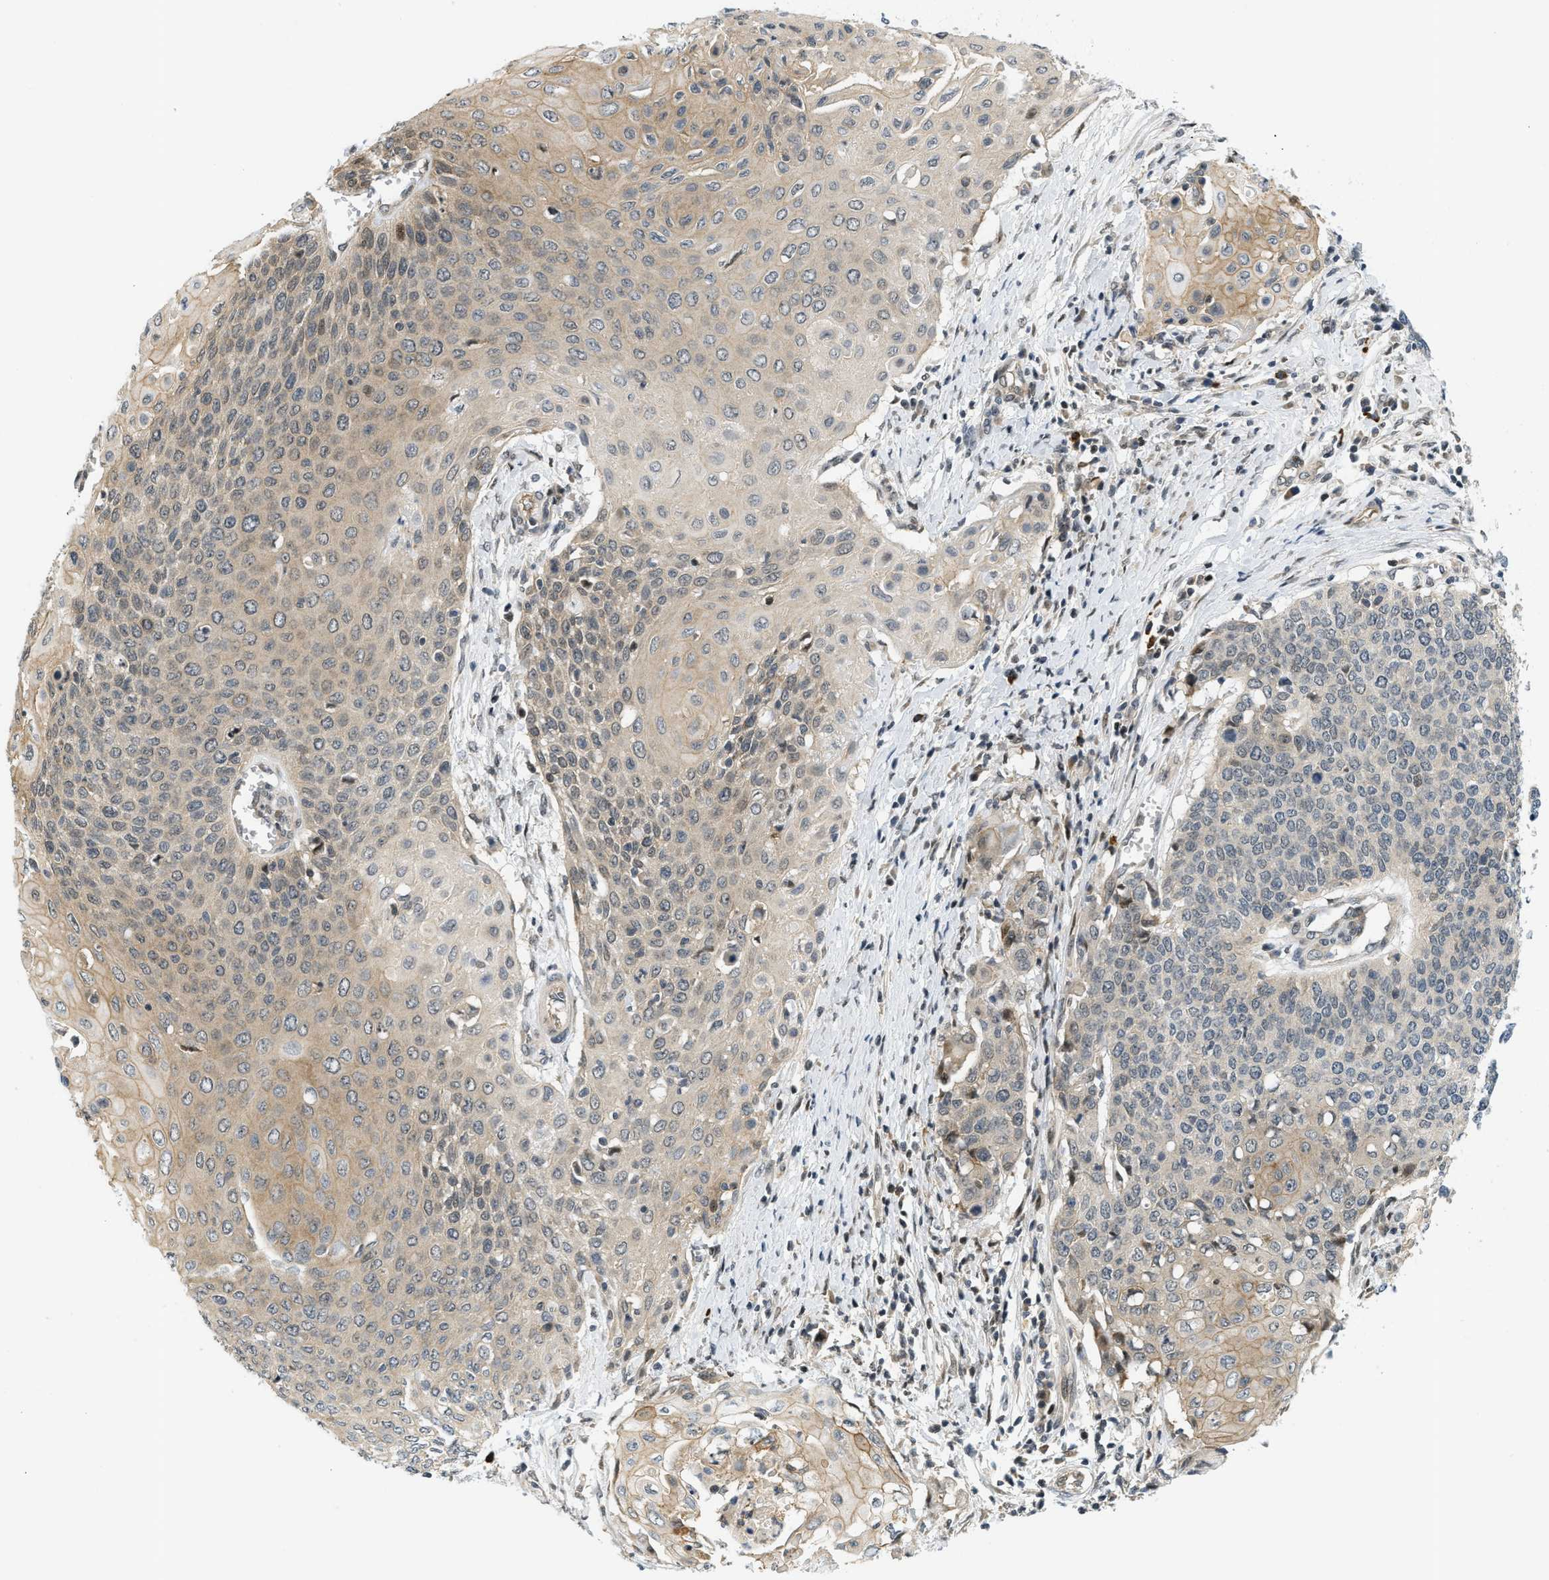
{"staining": {"intensity": "weak", "quantity": ">75%", "location": "cytoplasmic/membranous"}, "tissue": "cervical cancer", "cell_type": "Tumor cells", "image_type": "cancer", "snomed": [{"axis": "morphology", "description": "Squamous cell carcinoma, NOS"}, {"axis": "topography", "description": "Cervix"}], "caption": "Immunohistochemical staining of human squamous cell carcinoma (cervical) demonstrates low levels of weak cytoplasmic/membranous expression in approximately >75% of tumor cells.", "gene": "KMT2A", "patient": {"sex": "female", "age": 39}}